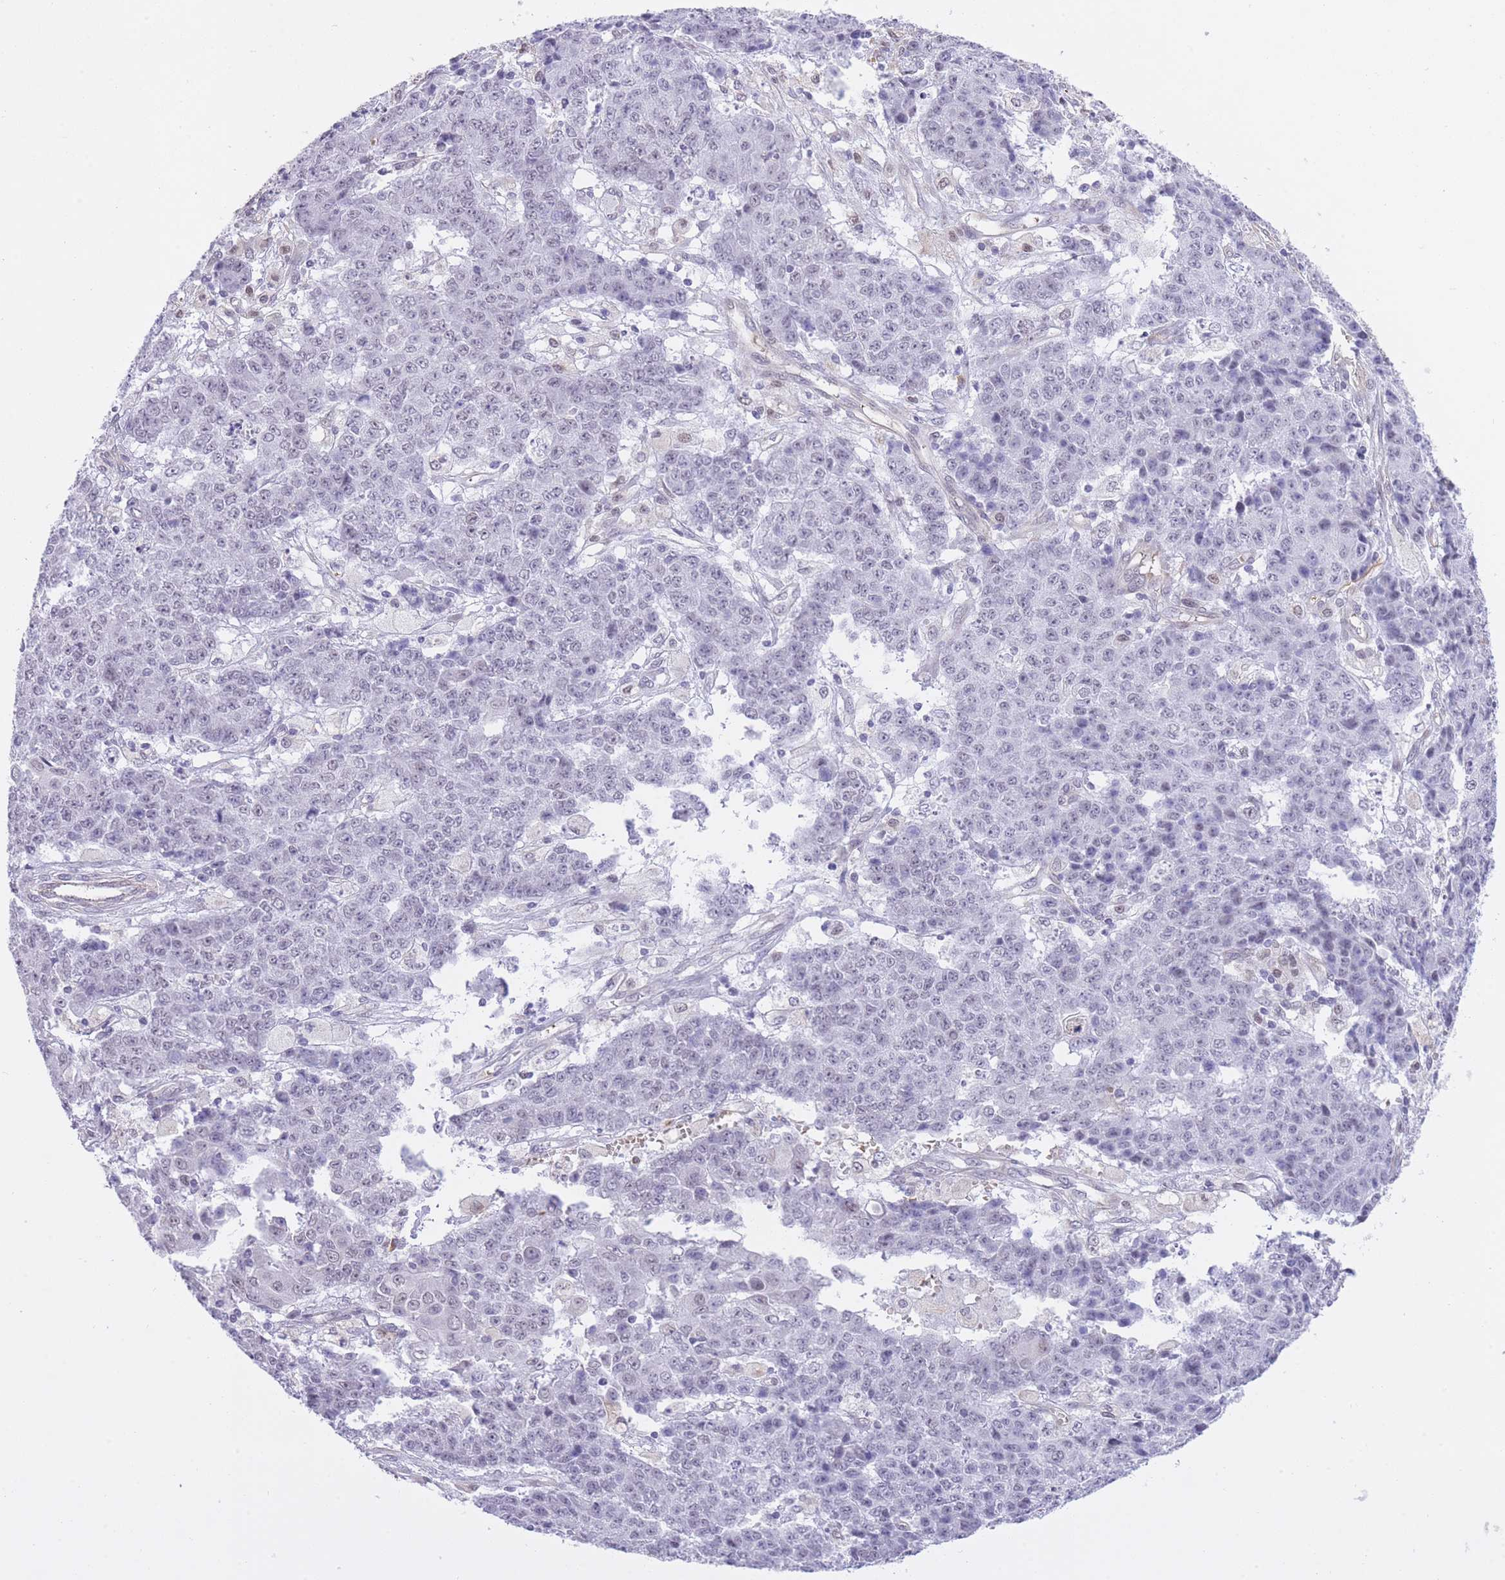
{"staining": {"intensity": "negative", "quantity": "none", "location": "none"}, "tissue": "ovarian cancer", "cell_type": "Tumor cells", "image_type": "cancer", "snomed": [{"axis": "morphology", "description": "Carcinoma, endometroid"}, {"axis": "topography", "description": "Ovary"}], "caption": "Tumor cells are negative for brown protein staining in endometroid carcinoma (ovarian).", "gene": "MEIOSIN", "patient": {"sex": "female", "age": 42}}